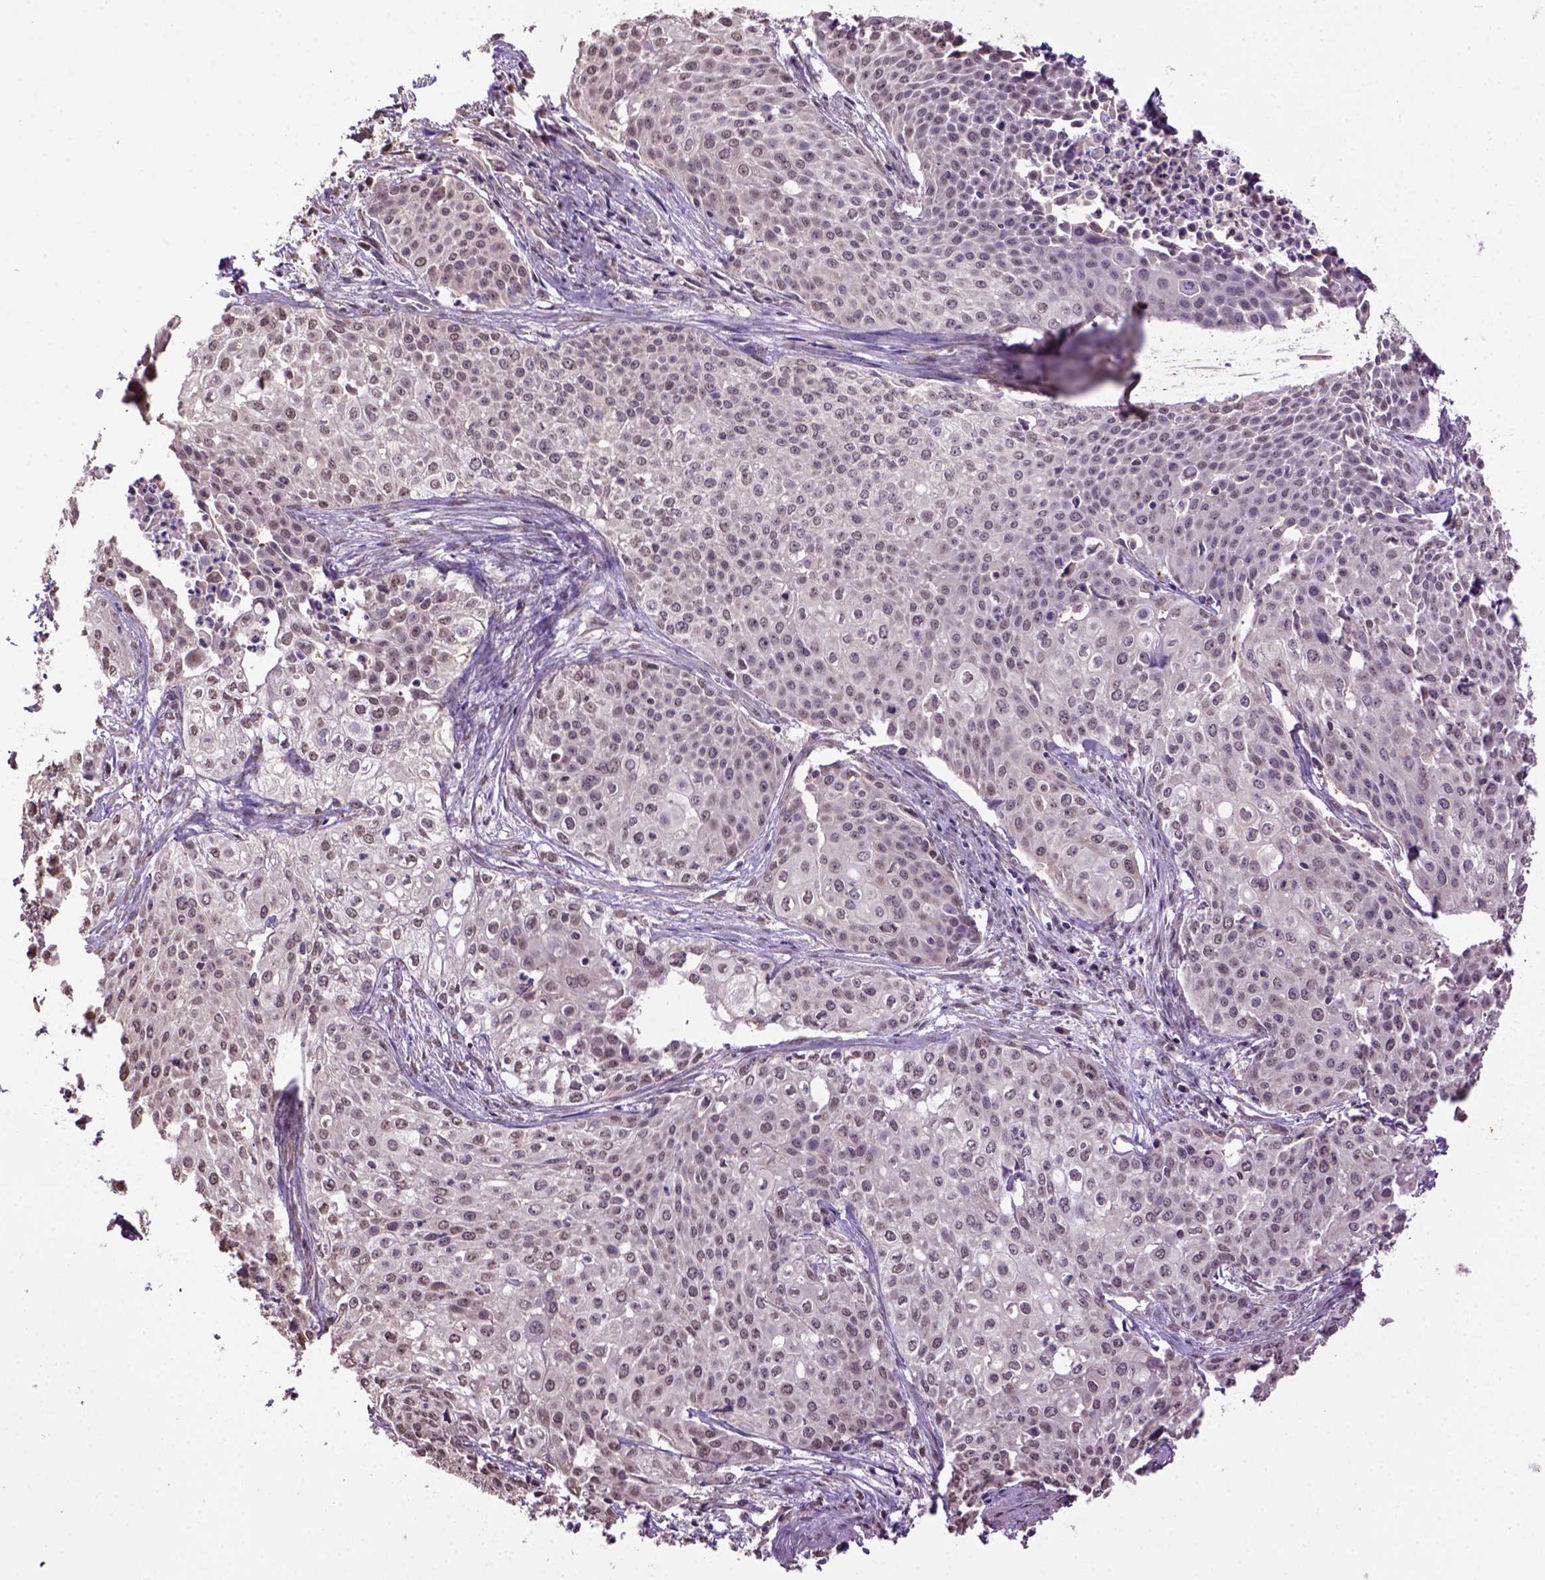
{"staining": {"intensity": "weak", "quantity": "<25%", "location": "cytoplasmic/membranous"}, "tissue": "cervical cancer", "cell_type": "Tumor cells", "image_type": "cancer", "snomed": [{"axis": "morphology", "description": "Squamous cell carcinoma, NOS"}, {"axis": "topography", "description": "Cervix"}], "caption": "This is an immunohistochemistry micrograph of human cervical cancer (squamous cell carcinoma). There is no positivity in tumor cells.", "gene": "WDR17", "patient": {"sex": "female", "age": 39}}